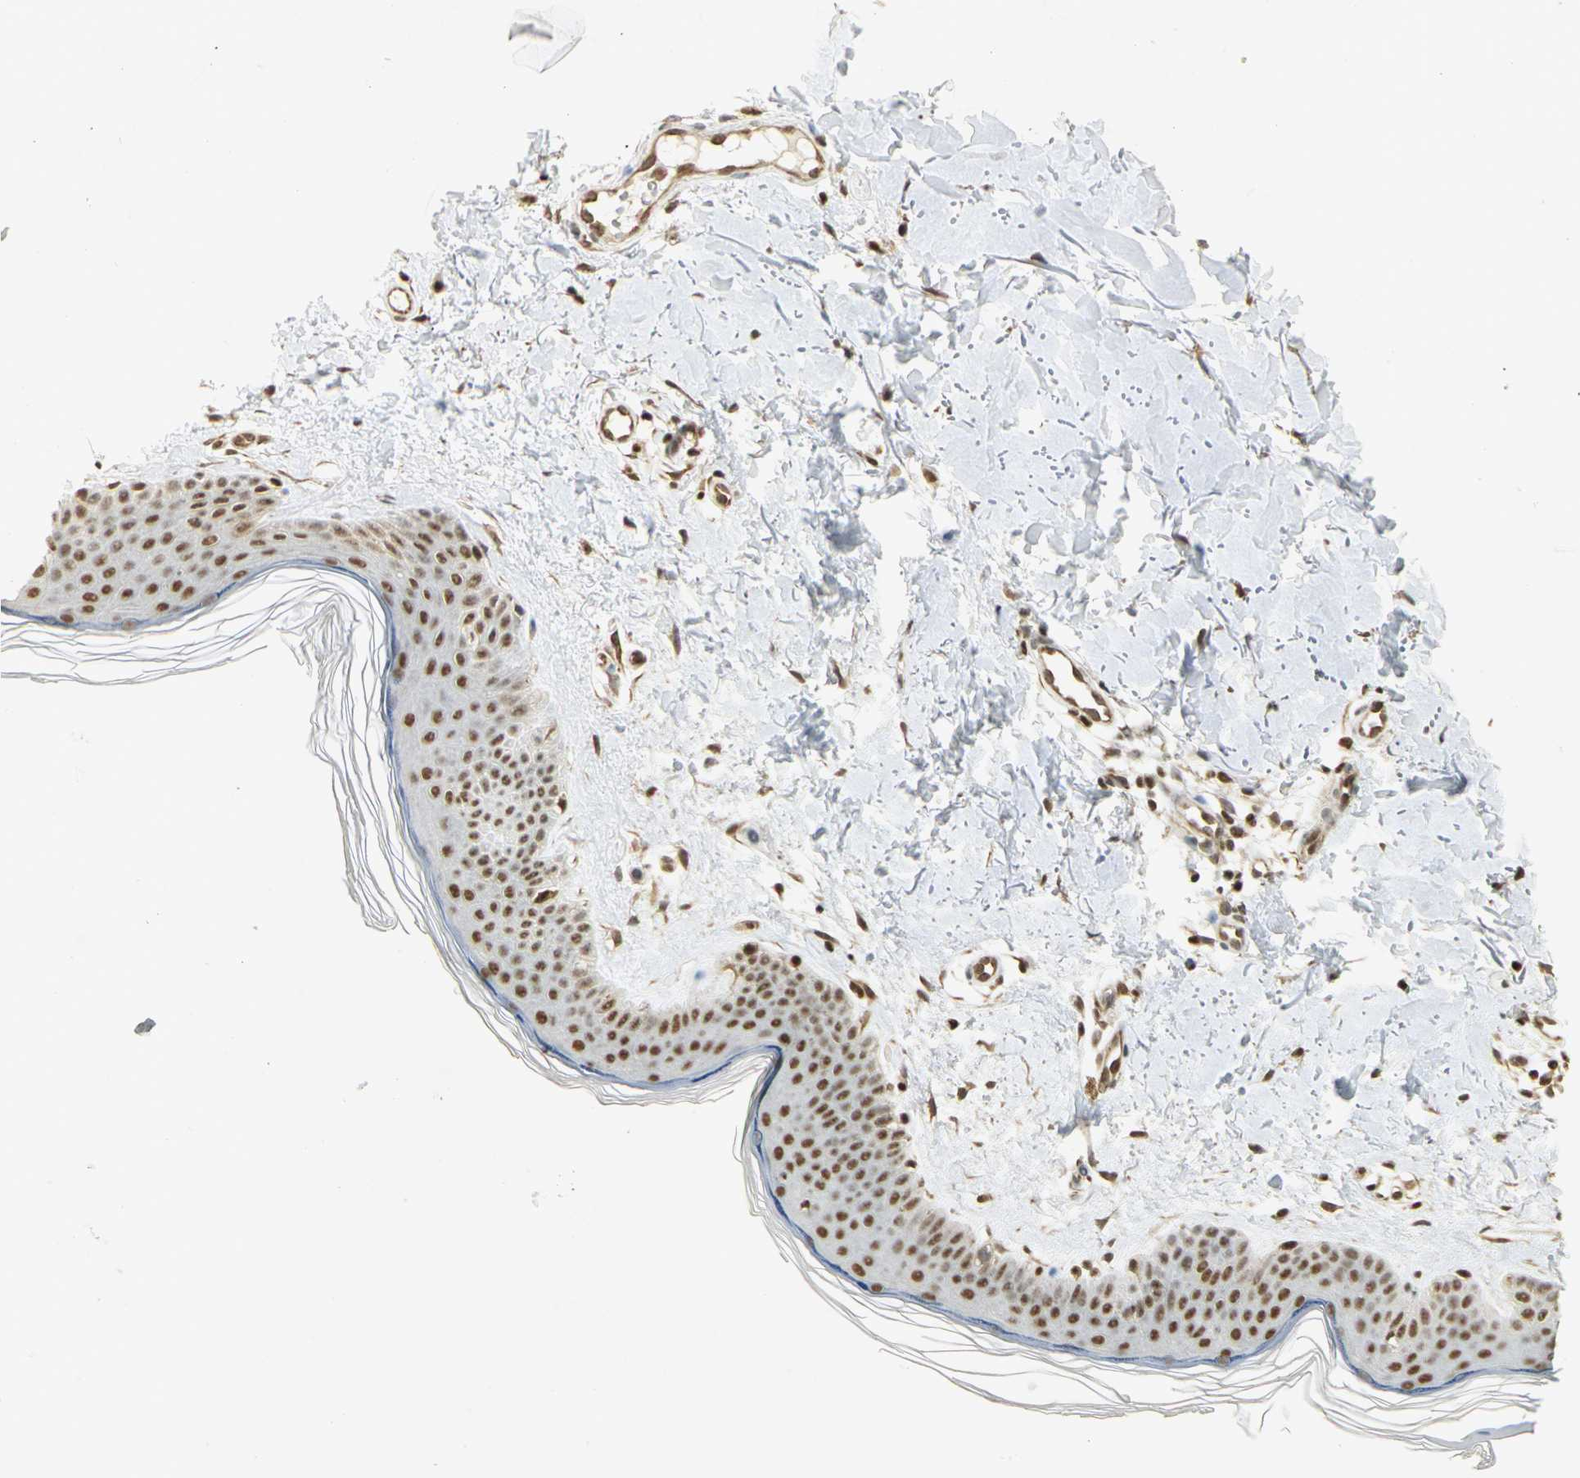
{"staining": {"intensity": "moderate", "quantity": ">75%", "location": "nuclear"}, "tissue": "skin", "cell_type": "Fibroblasts", "image_type": "normal", "snomed": [{"axis": "morphology", "description": "Normal tissue, NOS"}, {"axis": "topography", "description": "Skin"}], "caption": "Immunohistochemistry (IHC) of benign skin shows medium levels of moderate nuclear expression in approximately >75% of fibroblasts.", "gene": "ELF1", "patient": {"sex": "female", "age": 56}}